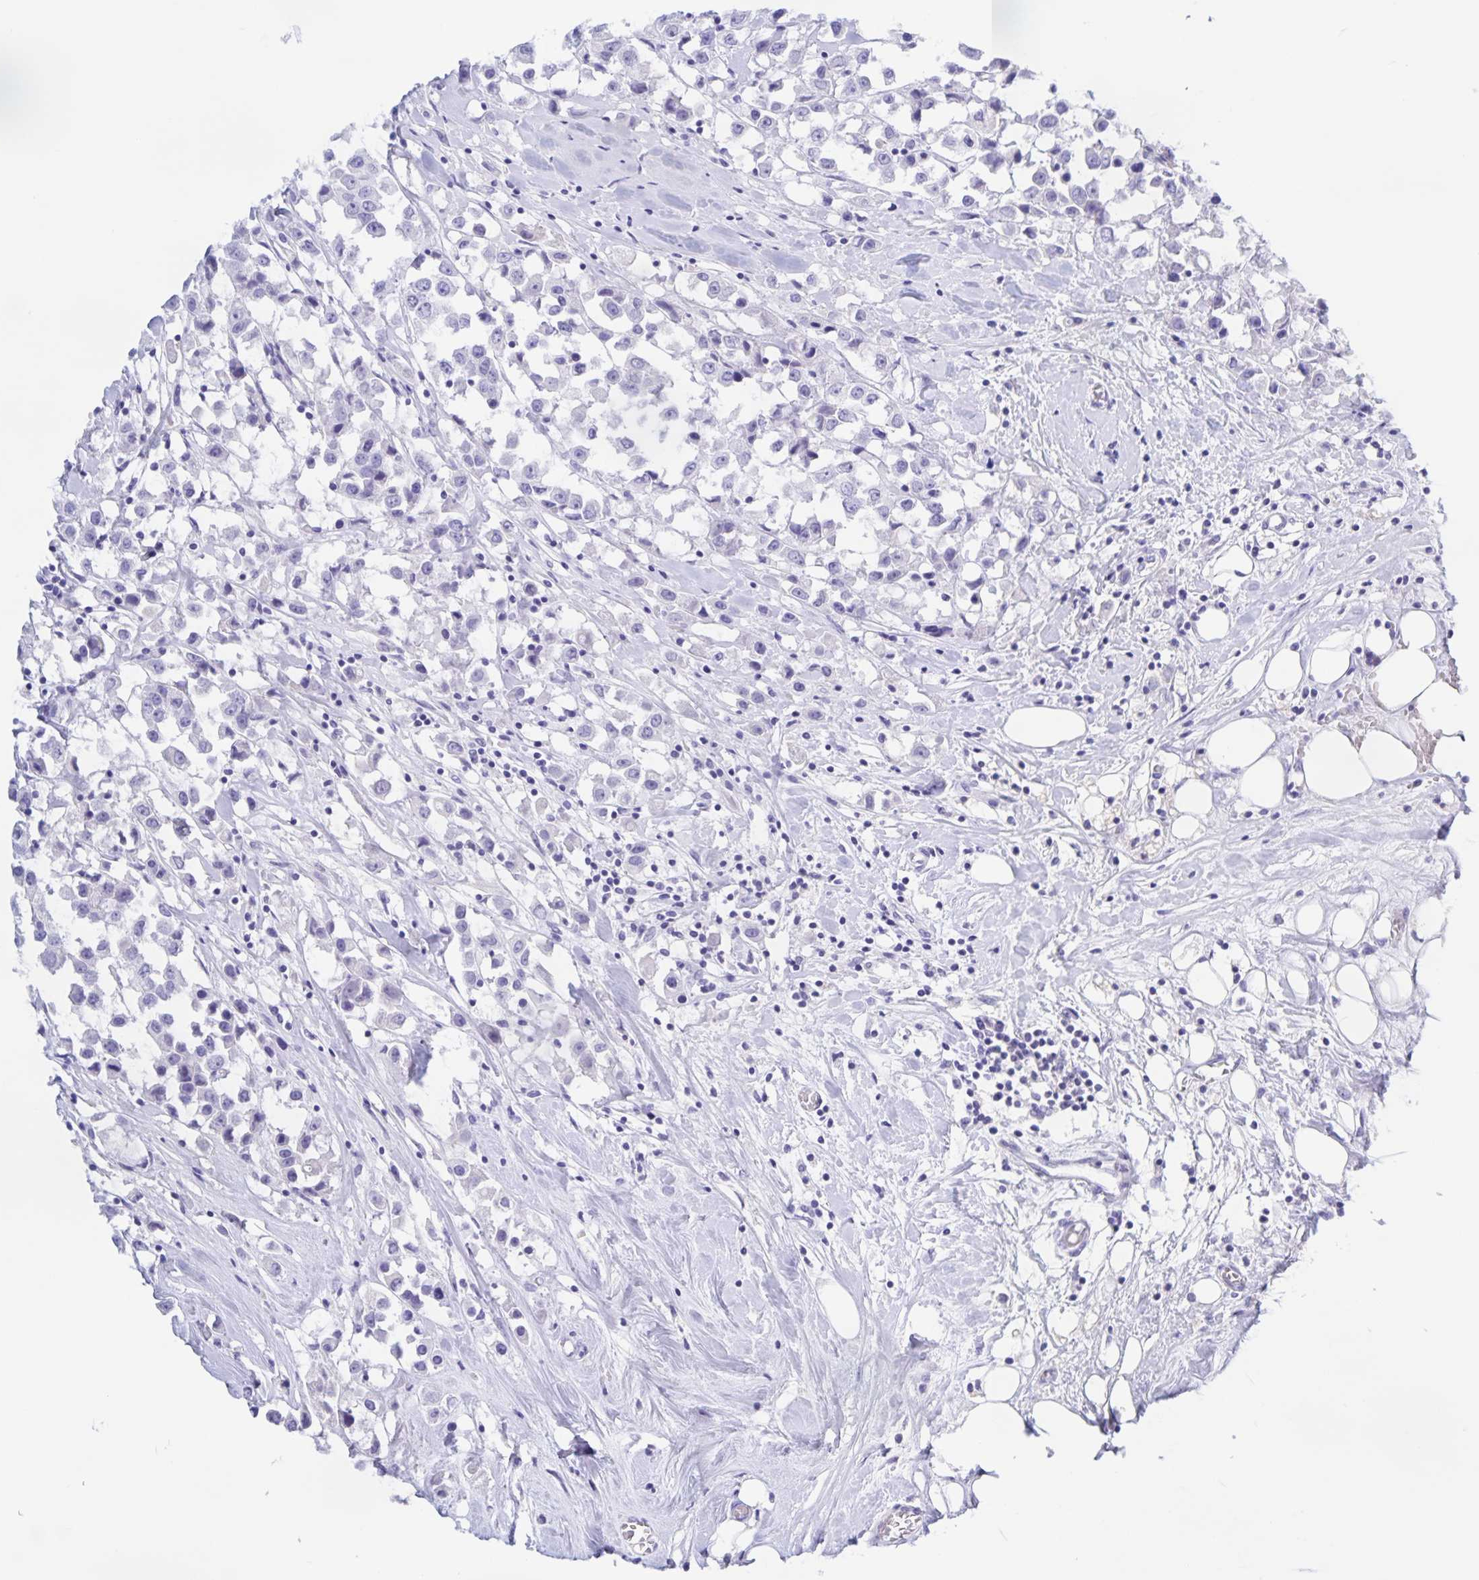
{"staining": {"intensity": "negative", "quantity": "none", "location": "none"}, "tissue": "breast cancer", "cell_type": "Tumor cells", "image_type": "cancer", "snomed": [{"axis": "morphology", "description": "Duct carcinoma"}, {"axis": "topography", "description": "Breast"}], "caption": "A high-resolution image shows IHC staining of breast cancer, which displays no significant expression in tumor cells.", "gene": "CATSPER4", "patient": {"sex": "female", "age": 61}}